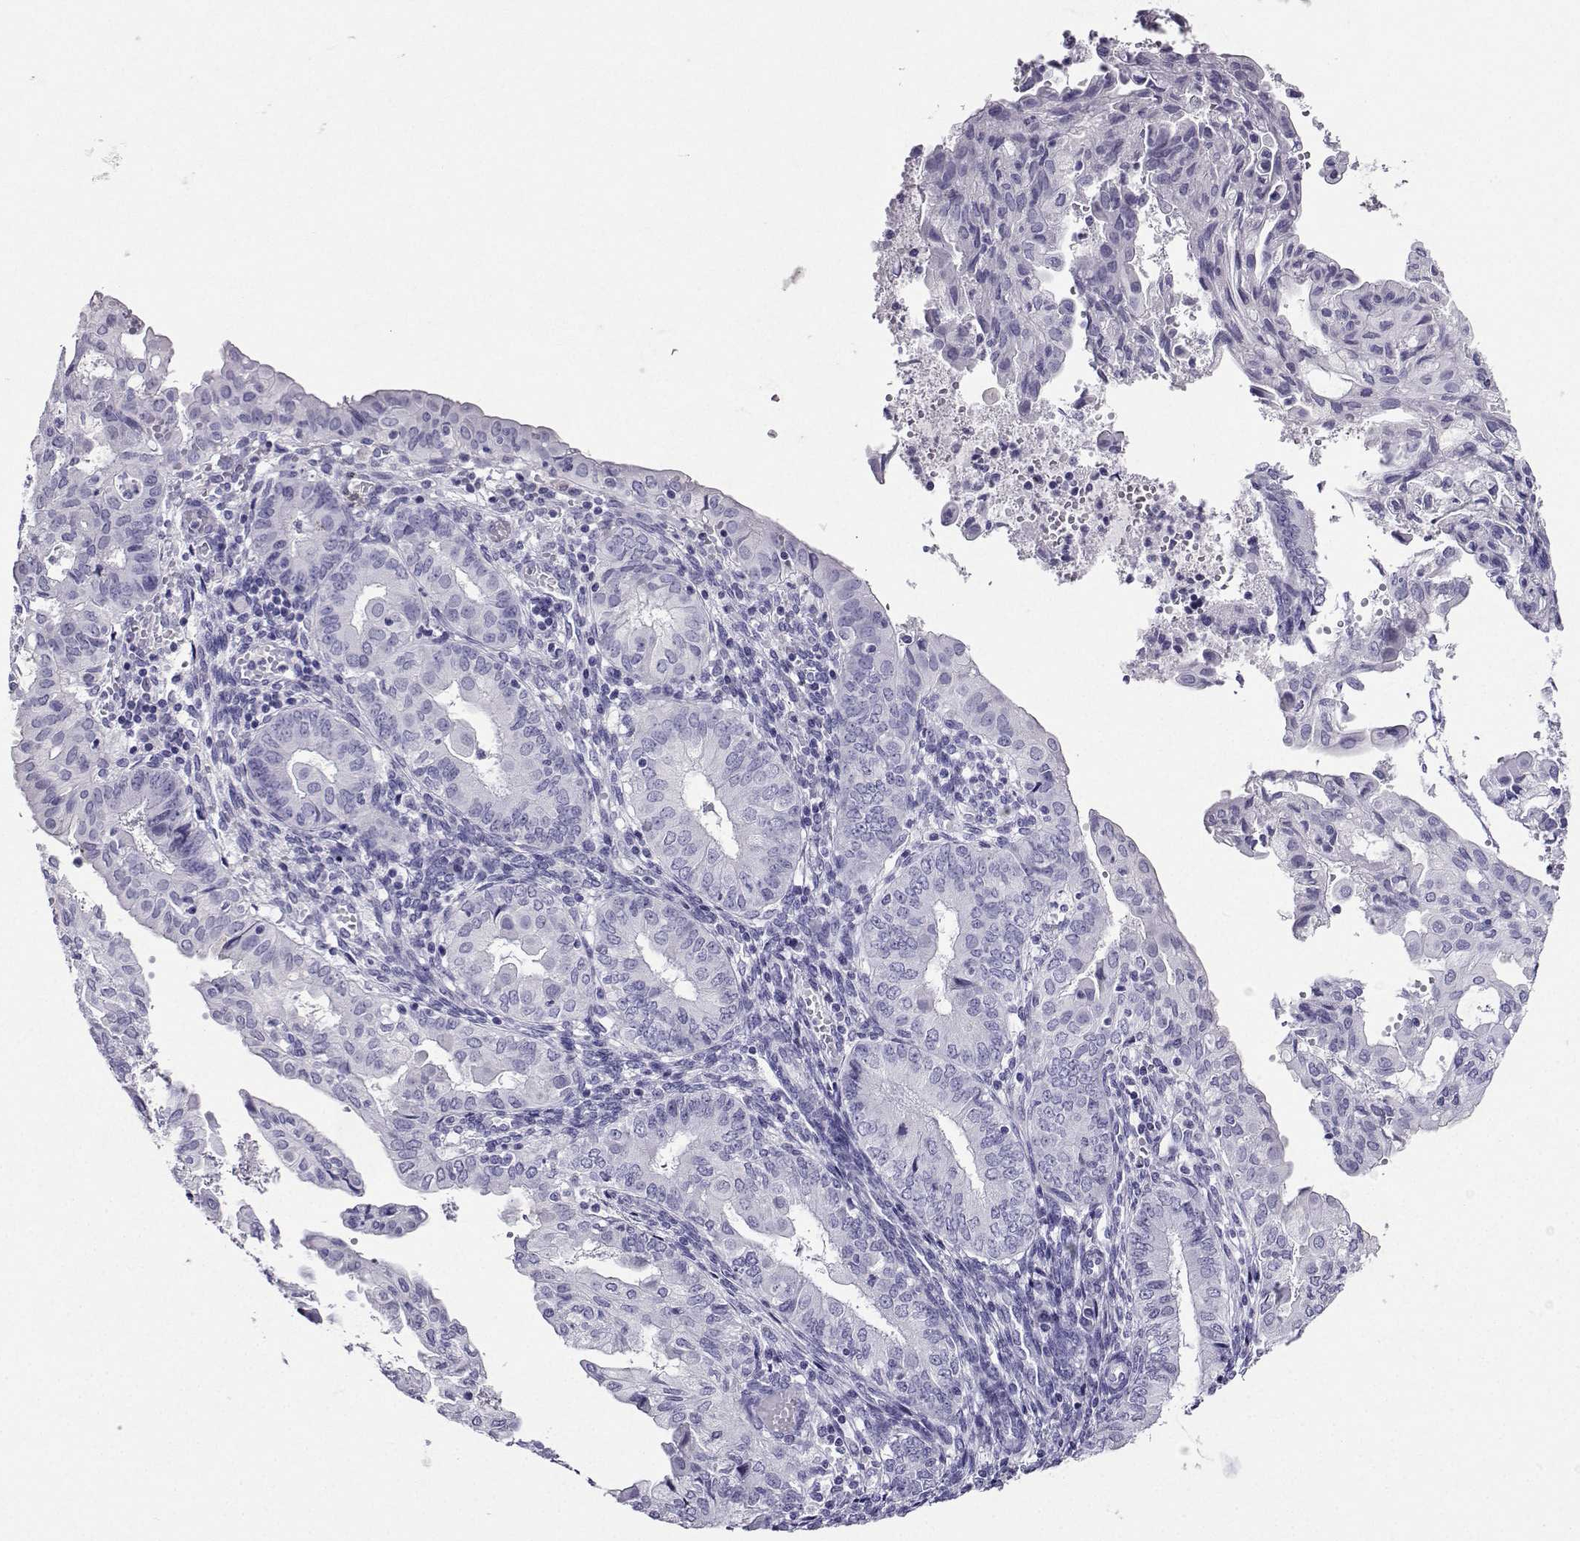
{"staining": {"intensity": "negative", "quantity": "none", "location": "none"}, "tissue": "endometrial cancer", "cell_type": "Tumor cells", "image_type": "cancer", "snomed": [{"axis": "morphology", "description": "Adenocarcinoma, NOS"}, {"axis": "topography", "description": "Endometrium"}], "caption": "Micrograph shows no significant protein staining in tumor cells of adenocarcinoma (endometrial).", "gene": "CRYBB1", "patient": {"sex": "female", "age": 68}}